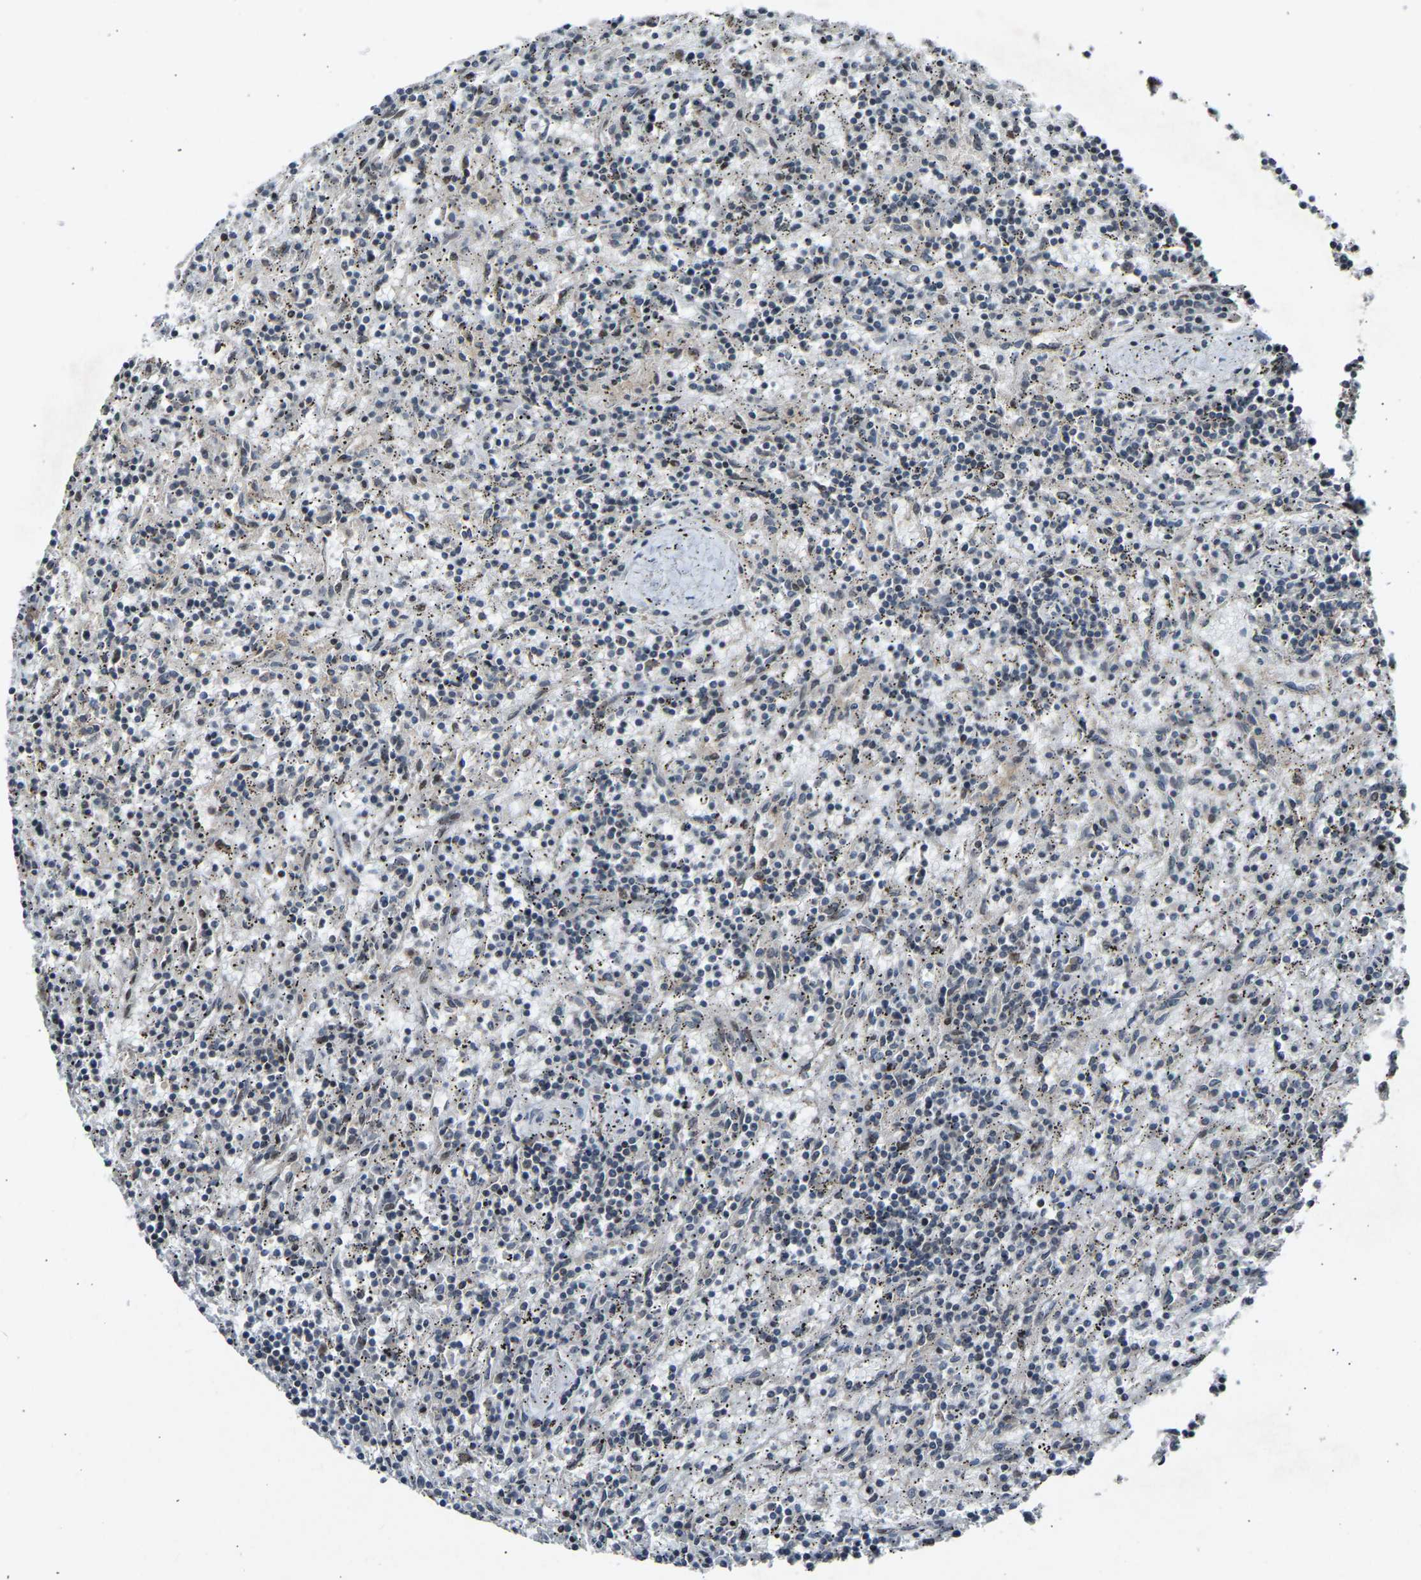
{"staining": {"intensity": "negative", "quantity": "none", "location": "none"}, "tissue": "lymphoma", "cell_type": "Tumor cells", "image_type": "cancer", "snomed": [{"axis": "morphology", "description": "Malignant lymphoma, non-Hodgkin's type, Low grade"}, {"axis": "topography", "description": "Spleen"}], "caption": "This photomicrograph is of malignant lymphoma, non-Hodgkin's type (low-grade) stained with immunohistochemistry (IHC) to label a protein in brown with the nuclei are counter-stained blue. There is no staining in tumor cells.", "gene": "SLIRP", "patient": {"sex": "male", "age": 76}}